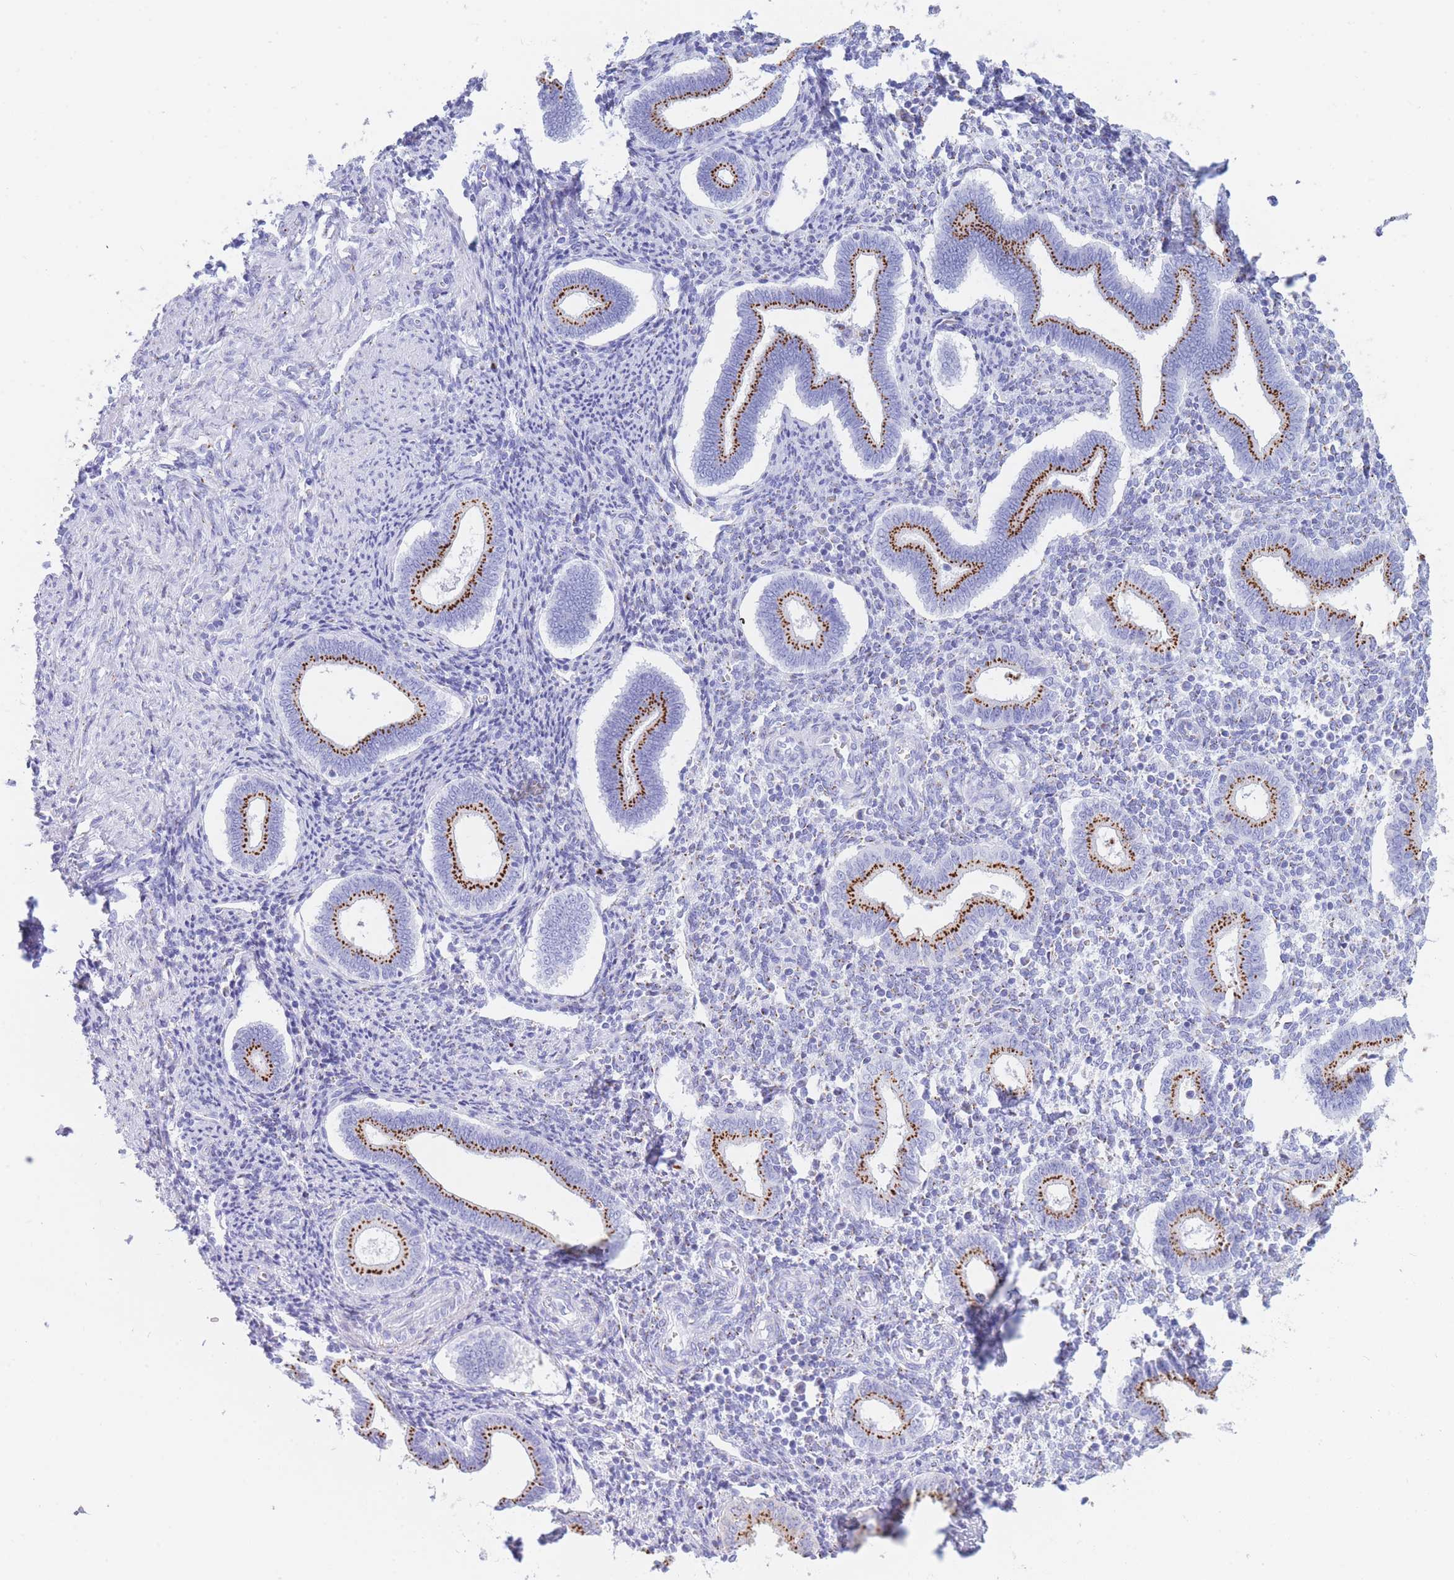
{"staining": {"intensity": "negative", "quantity": "none", "location": "none"}, "tissue": "endometrium", "cell_type": "Cells in endometrial stroma", "image_type": "normal", "snomed": [{"axis": "morphology", "description": "Normal tissue, NOS"}, {"axis": "topography", "description": "Endometrium"}], "caption": "This photomicrograph is of unremarkable endometrium stained with immunohistochemistry (IHC) to label a protein in brown with the nuclei are counter-stained blue. There is no positivity in cells in endometrial stroma. (DAB (3,3'-diaminobenzidine) immunohistochemistry (IHC) with hematoxylin counter stain).", "gene": "FAM3C", "patient": {"sex": "female", "age": 44}}